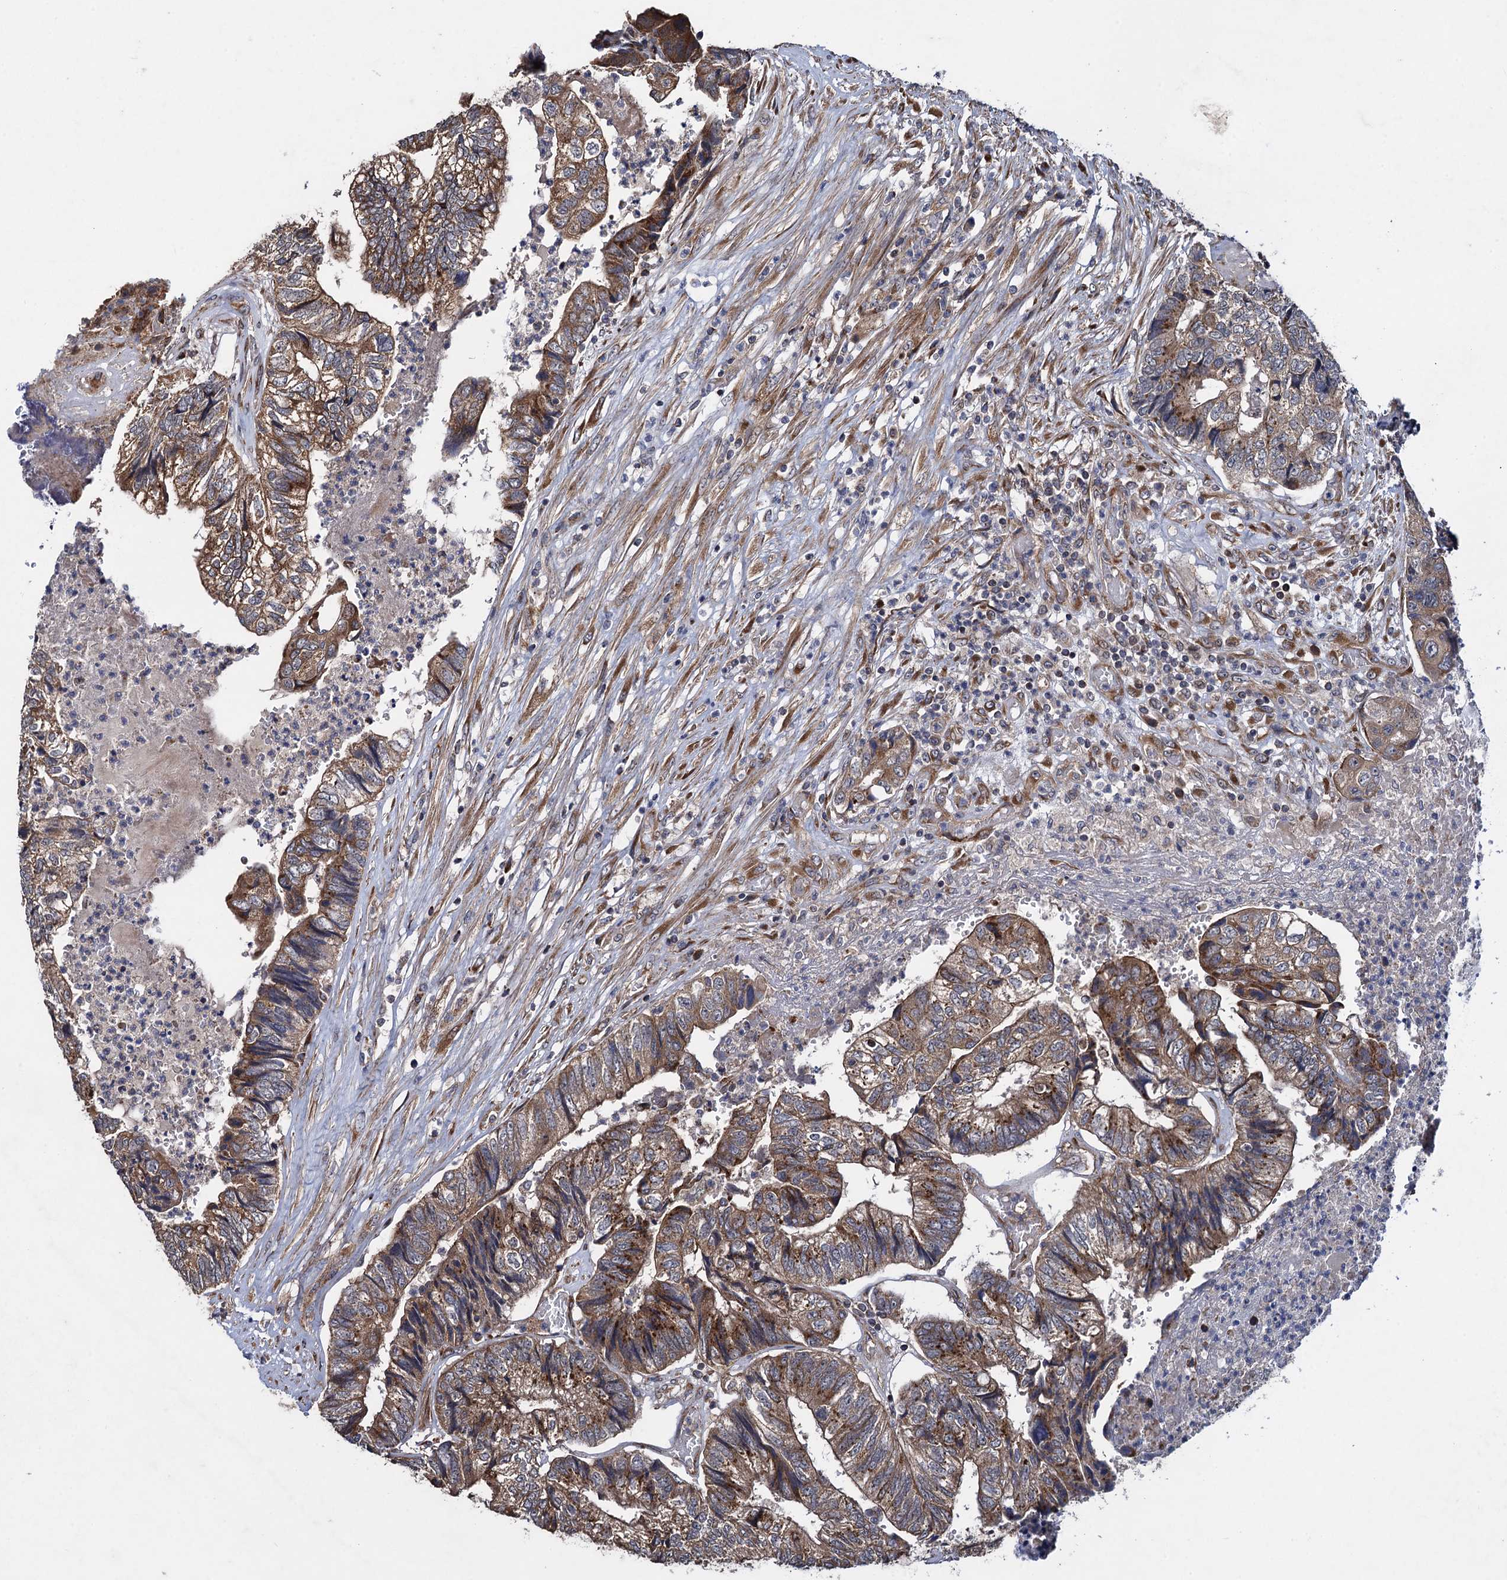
{"staining": {"intensity": "moderate", "quantity": ">75%", "location": "cytoplasmic/membranous"}, "tissue": "colorectal cancer", "cell_type": "Tumor cells", "image_type": "cancer", "snomed": [{"axis": "morphology", "description": "Adenocarcinoma, NOS"}, {"axis": "topography", "description": "Colon"}], "caption": "Immunohistochemistry (IHC) of human colorectal adenocarcinoma displays medium levels of moderate cytoplasmic/membranous expression in about >75% of tumor cells.", "gene": "HAUS1", "patient": {"sex": "female", "age": 67}}